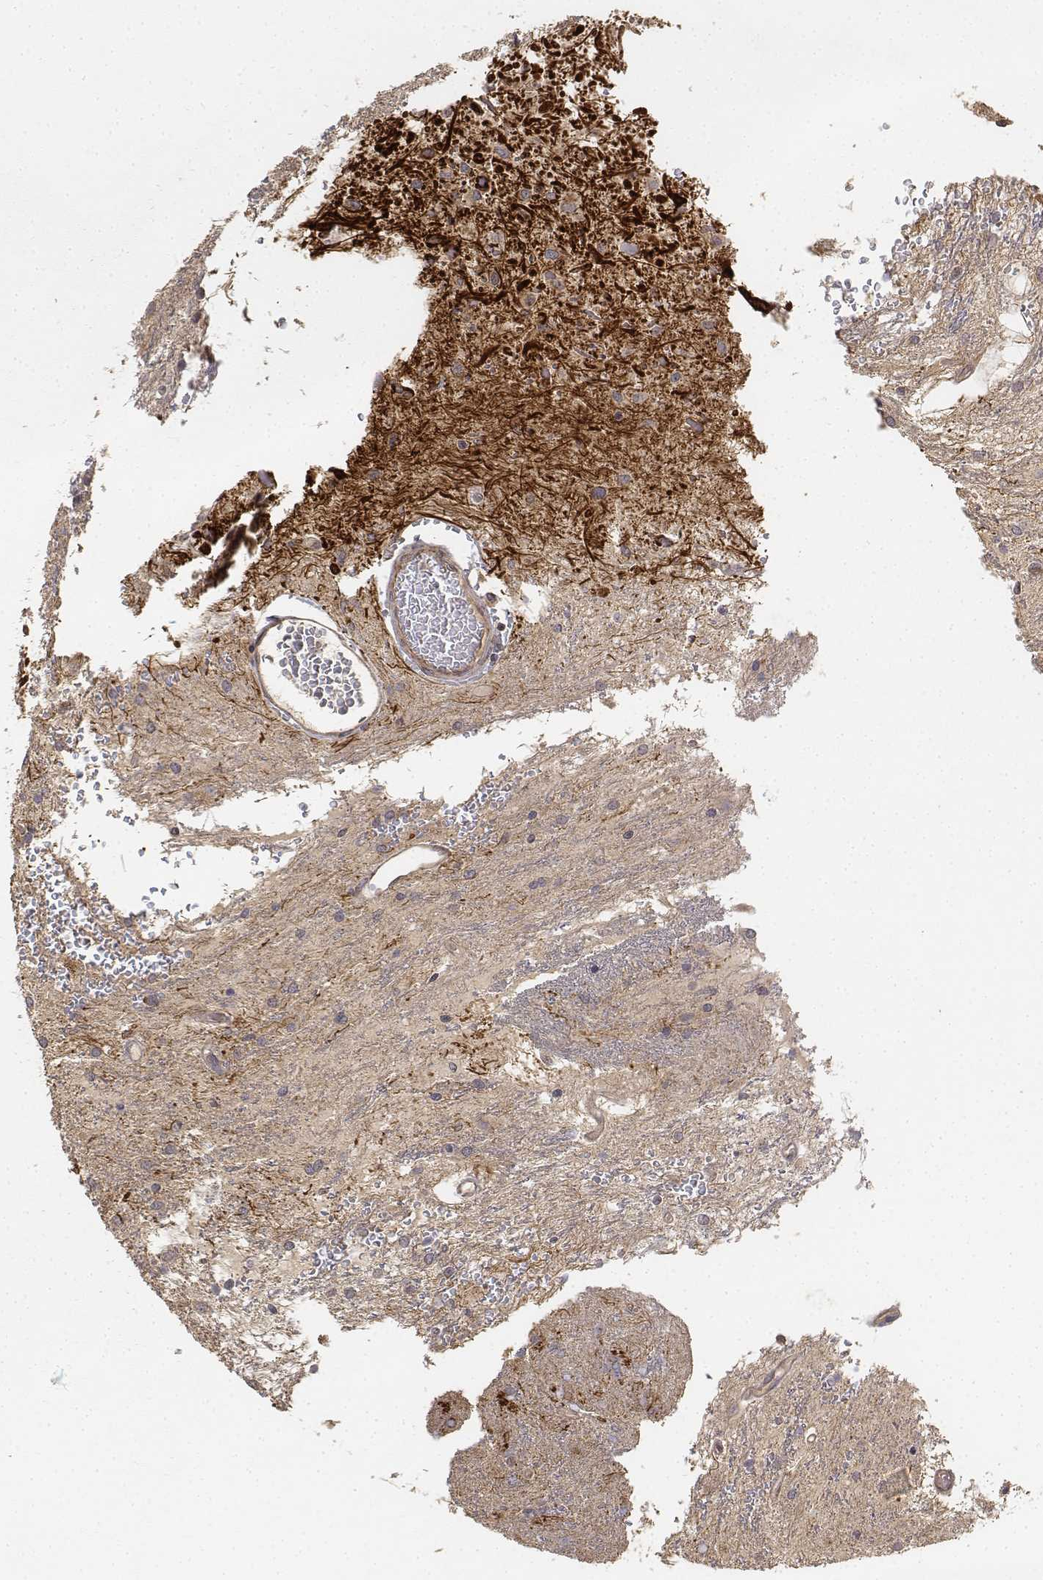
{"staining": {"intensity": "weak", "quantity": "25%-75%", "location": "cytoplasmic/membranous"}, "tissue": "glioma", "cell_type": "Tumor cells", "image_type": "cancer", "snomed": [{"axis": "morphology", "description": "Glioma, malignant, Low grade"}, {"axis": "topography", "description": "Cerebellum"}], "caption": "Glioma was stained to show a protein in brown. There is low levels of weak cytoplasmic/membranous positivity in approximately 25%-75% of tumor cells.", "gene": "FBXO21", "patient": {"sex": "female", "age": 14}}